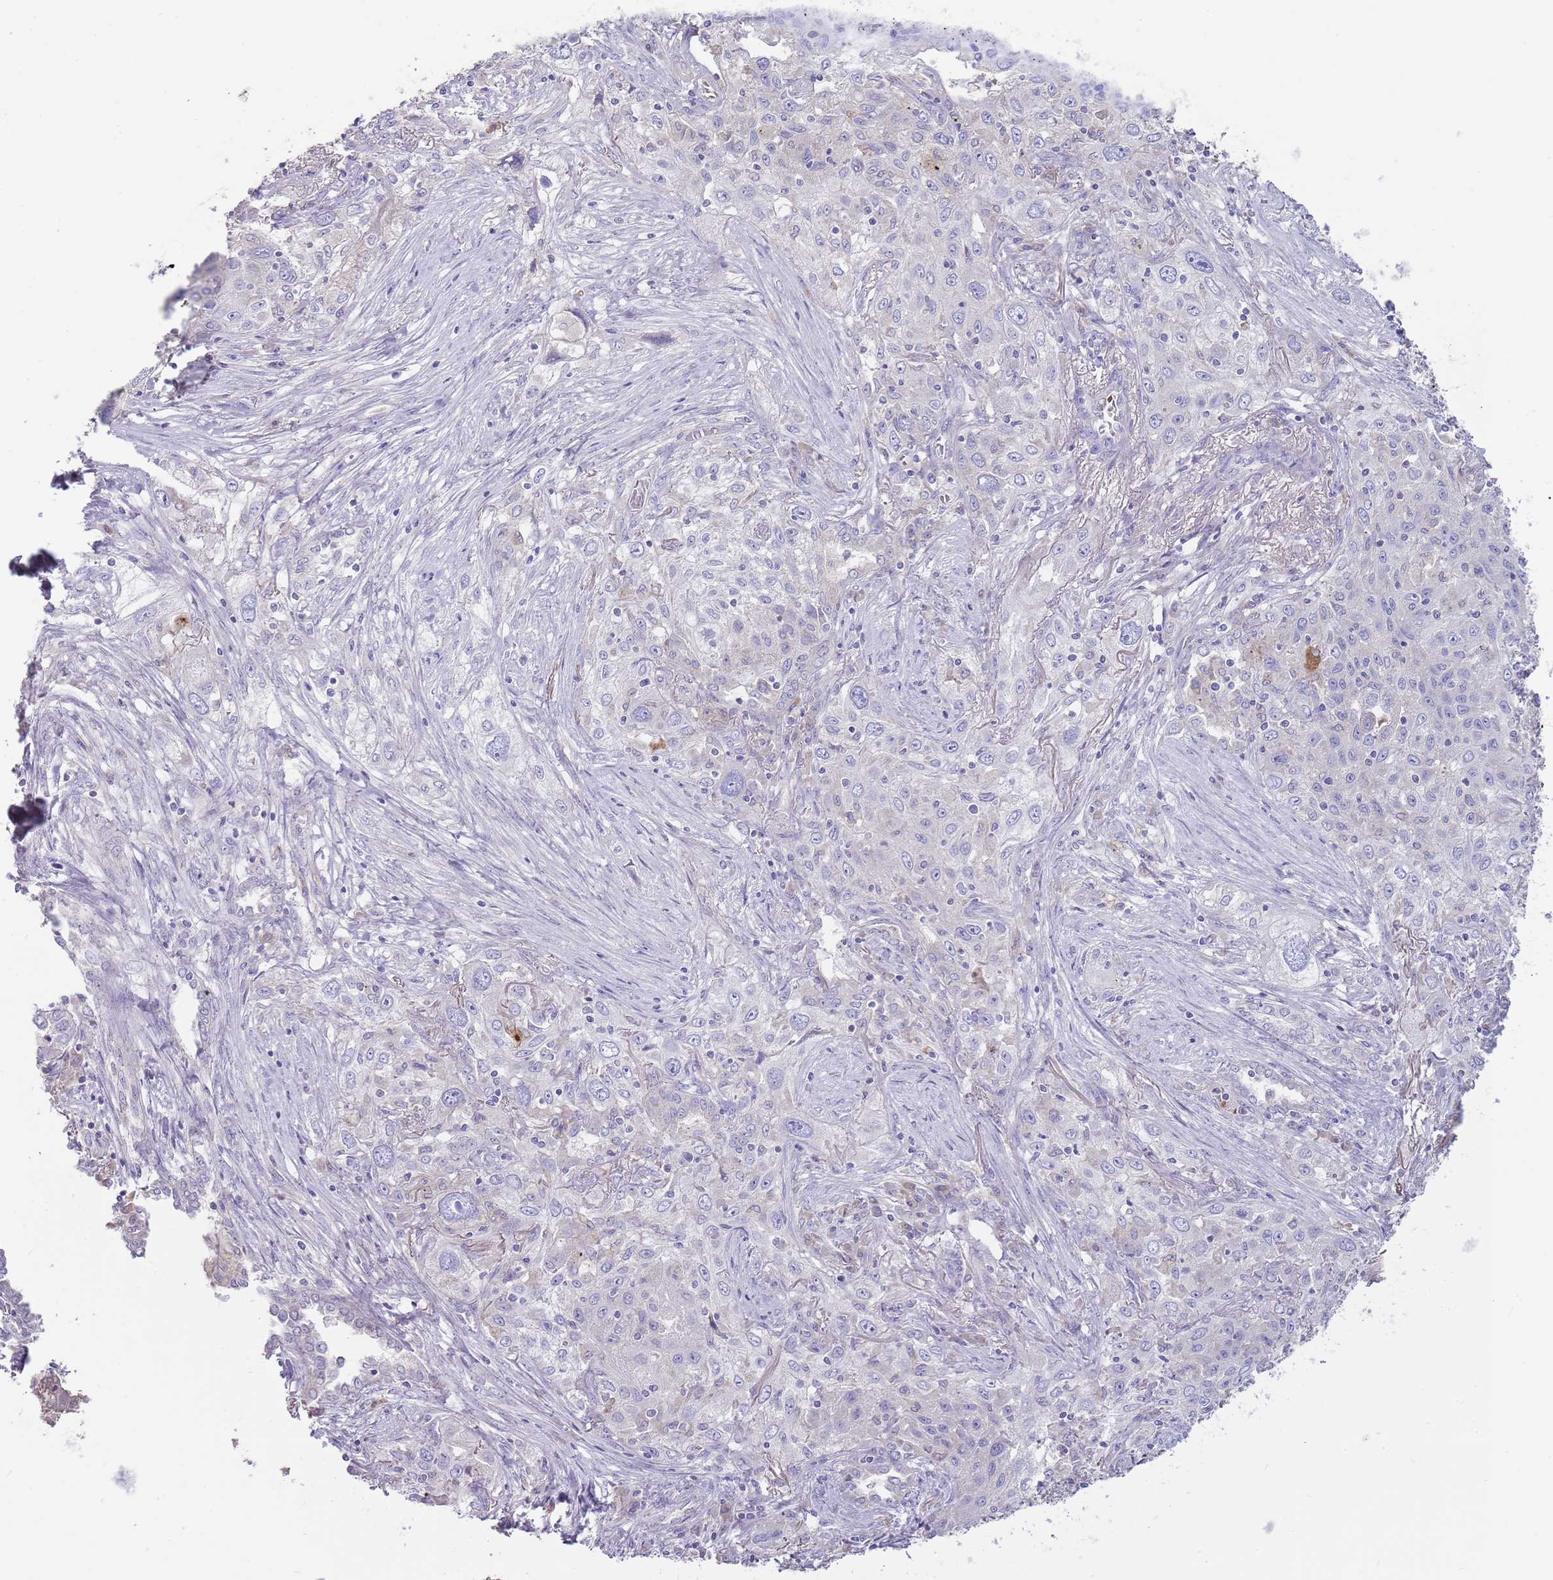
{"staining": {"intensity": "negative", "quantity": "none", "location": "none"}, "tissue": "lung cancer", "cell_type": "Tumor cells", "image_type": "cancer", "snomed": [{"axis": "morphology", "description": "Squamous cell carcinoma, NOS"}, {"axis": "topography", "description": "Lung"}], "caption": "The histopathology image displays no staining of tumor cells in lung squamous cell carcinoma.", "gene": "TMEM251", "patient": {"sex": "female", "age": 69}}